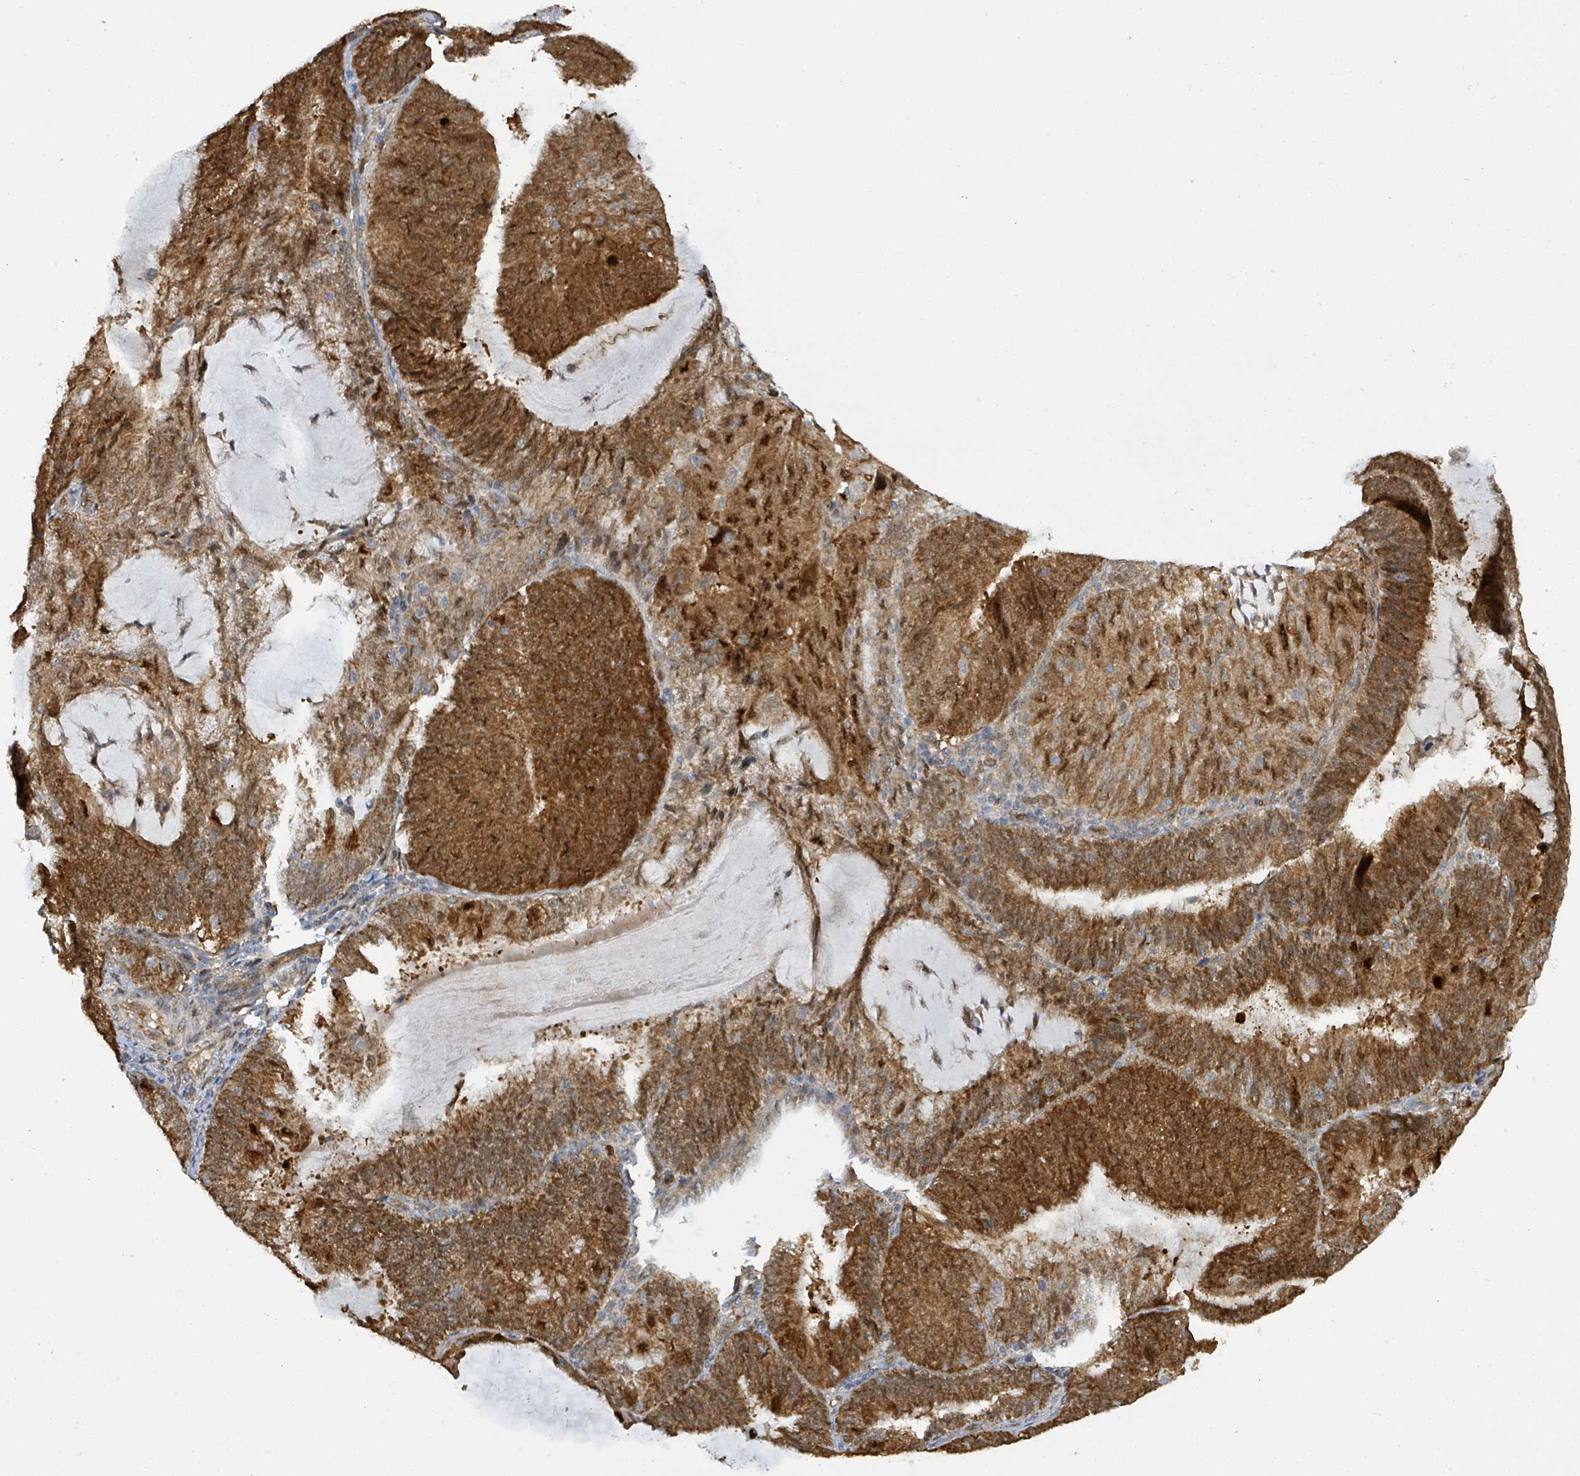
{"staining": {"intensity": "strong", "quantity": ">75%", "location": "cytoplasmic/membranous,nuclear"}, "tissue": "endometrial cancer", "cell_type": "Tumor cells", "image_type": "cancer", "snomed": [{"axis": "morphology", "description": "Adenocarcinoma, NOS"}, {"axis": "topography", "description": "Endometrium"}], "caption": "The immunohistochemical stain highlights strong cytoplasmic/membranous and nuclear expression in tumor cells of adenocarcinoma (endometrial) tissue.", "gene": "PSMB7", "patient": {"sex": "female", "age": 81}}